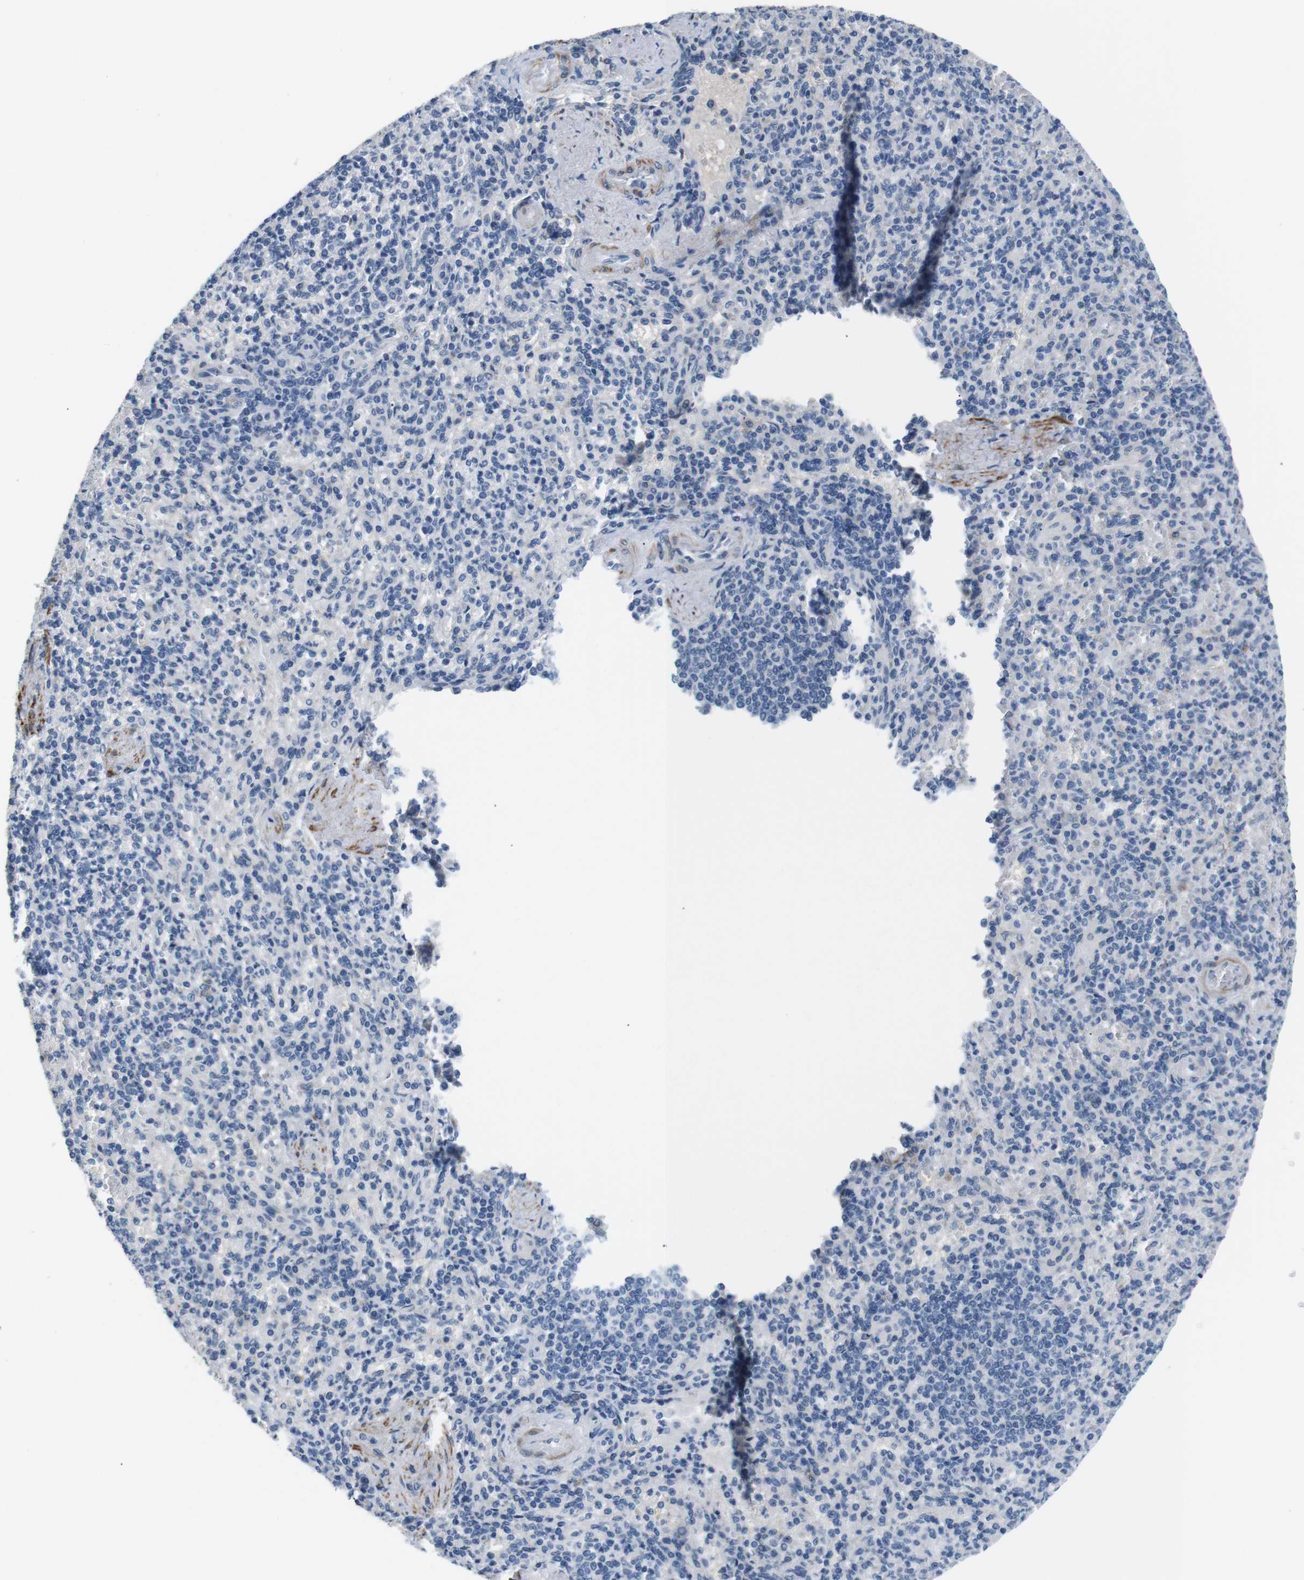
{"staining": {"intensity": "negative", "quantity": "none", "location": "none"}, "tissue": "spleen", "cell_type": "Cells in red pulp", "image_type": "normal", "snomed": [{"axis": "morphology", "description": "Normal tissue, NOS"}, {"axis": "topography", "description": "Spleen"}], "caption": "DAB (3,3'-diaminobenzidine) immunohistochemical staining of unremarkable human spleen demonstrates no significant positivity in cells in red pulp.", "gene": "UNC5CL", "patient": {"sex": "female", "age": 74}}